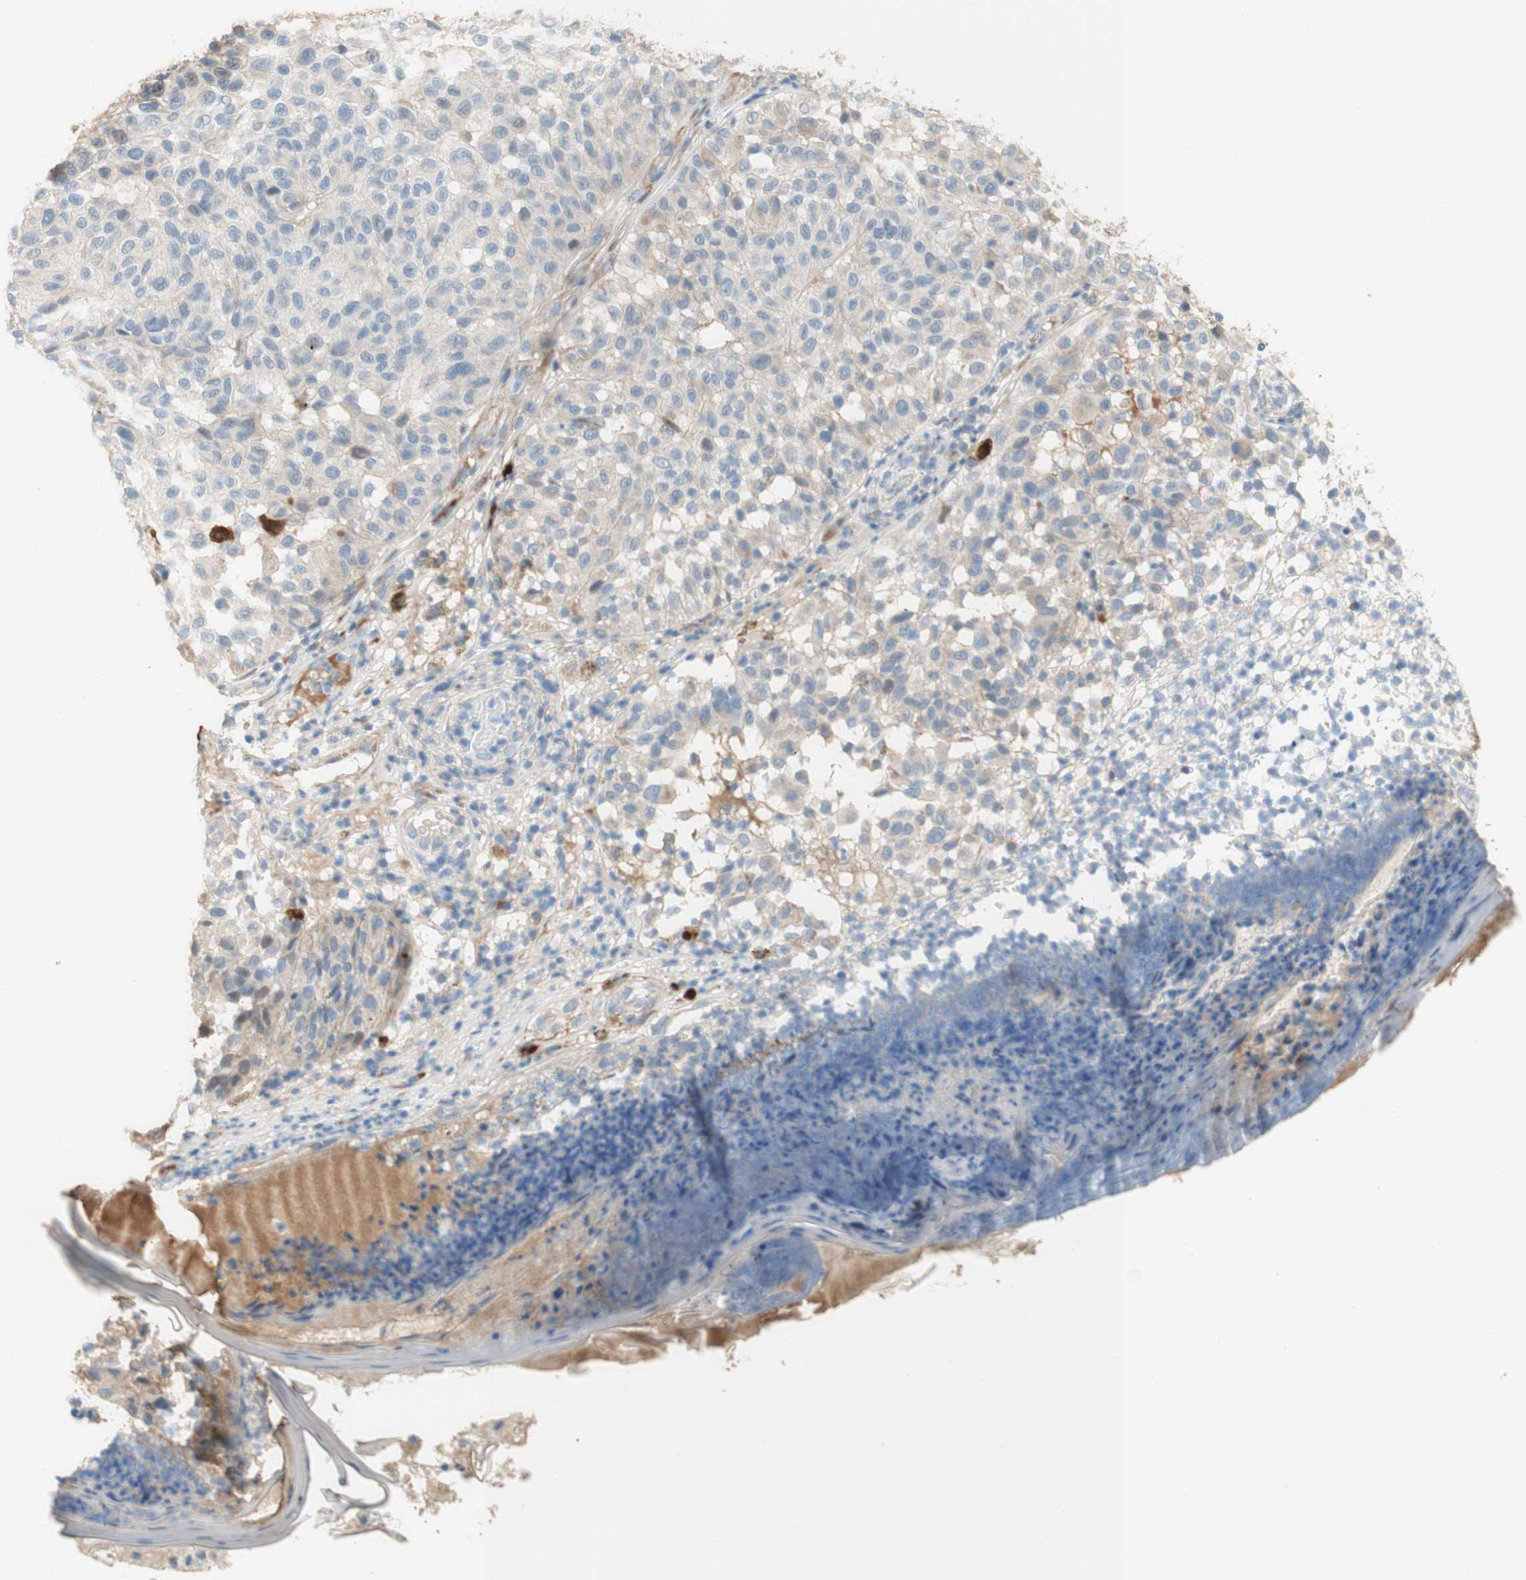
{"staining": {"intensity": "negative", "quantity": "none", "location": "none"}, "tissue": "melanoma", "cell_type": "Tumor cells", "image_type": "cancer", "snomed": [{"axis": "morphology", "description": "Malignant melanoma, NOS"}, {"axis": "topography", "description": "Skin"}], "caption": "This is an immunohistochemistry (IHC) micrograph of human malignant melanoma. There is no positivity in tumor cells.", "gene": "PTPN21", "patient": {"sex": "female", "age": 46}}